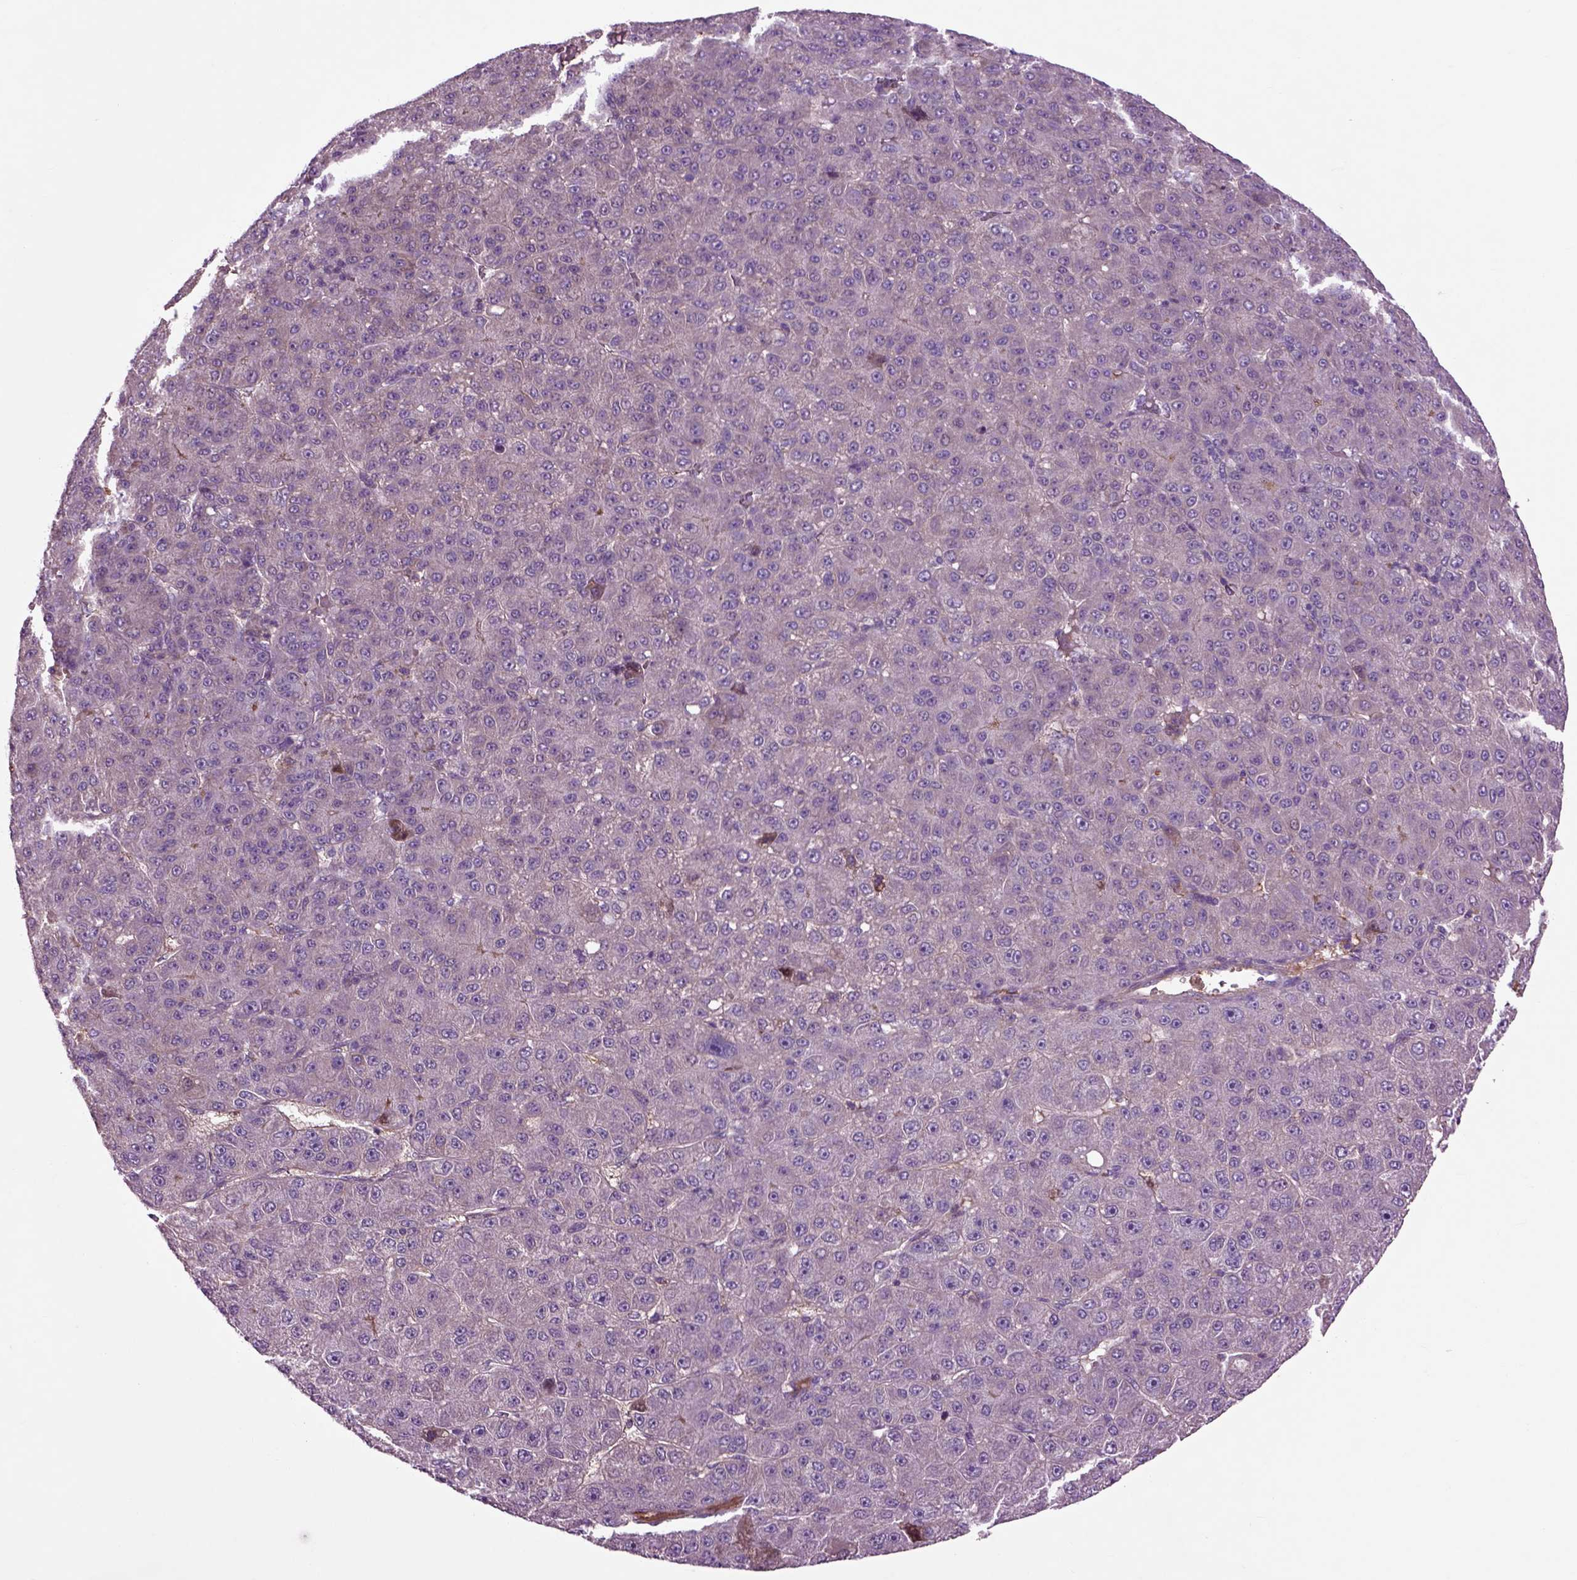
{"staining": {"intensity": "negative", "quantity": "none", "location": "none"}, "tissue": "liver cancer", "cell_type": "Tumor cells", "image_type": "cancer", "snomed": [{"axis": "morphology", "description": "Carcinoma, Hepatocellular, NOS"}, {"axis": "topography", "description": "Liver"}], "caption": "The micrograph displays no significant expression in tumor cells of hepatocellular carcinoma (liver).", "gene": "SPON1", "patient": {"sex": "male", "age": 67}}